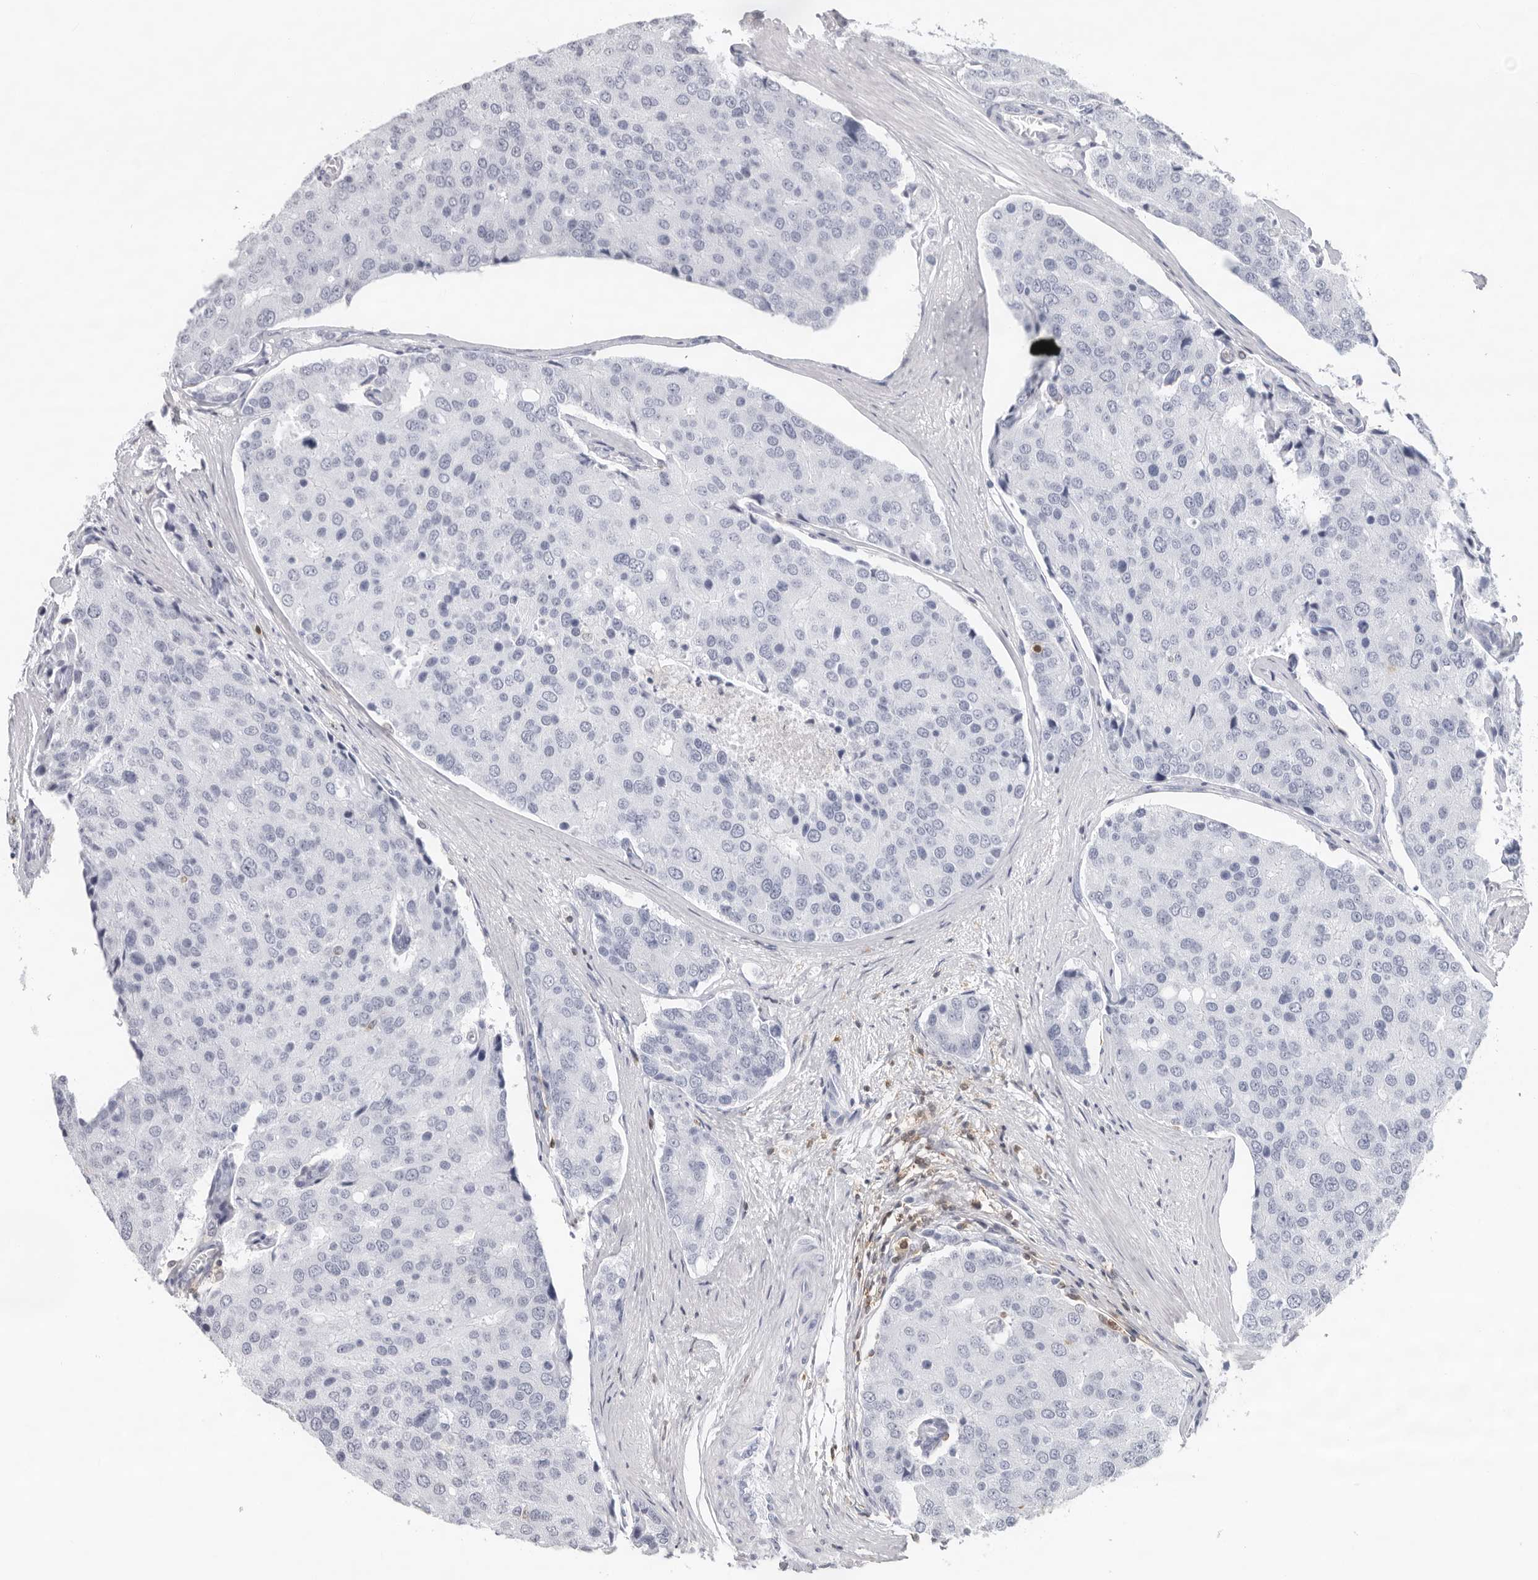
{"staining": {"intensity": "negative", "quantity": "none", "location": "none"}, "tissue": "prostate cancer", "cell_type": "Tumor cells", "image_type": "cancer", "snomed": [{"axis": "morphology", "description": "Adenocarcinoma, High grade"}, {"axis": "topography", "description": "Prostate"}], "caption": "The immunohistochemistry (IHC) photomicrograph has no significant expression in tumor cells of prostate adenocarcinoma (high-grade) tissue.", "gene": "FMNL1", "patient": {"sex": "male", "age": 50}}